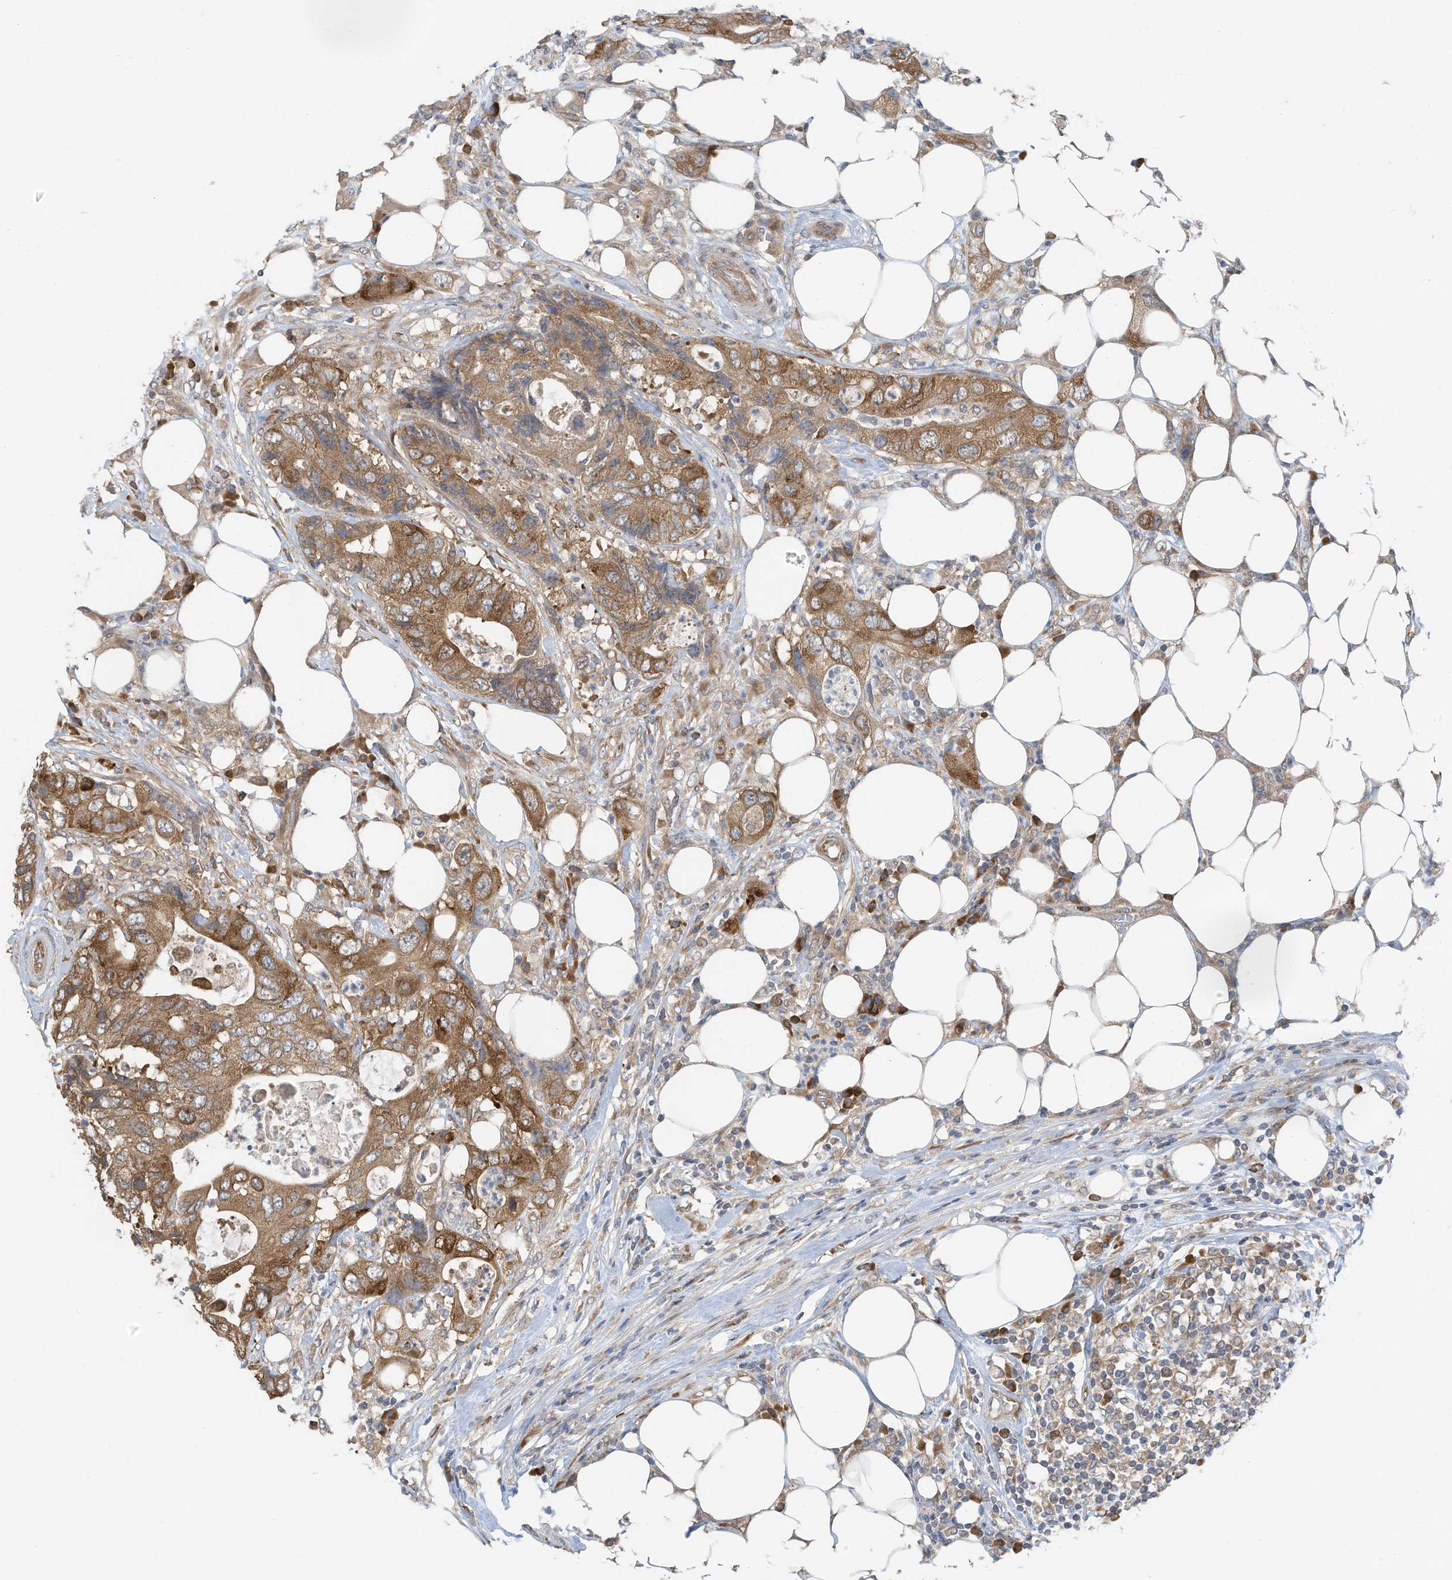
{"staining": {"intensity": "moderate", "quantity": ">75%", "location": "cytoplasmic/membranous"}, "tissue": "colorectal cancer", "cell_type": "Tumor cells", "image_type": "cancer", "snomed": [{"axis": "morphology", "description": "Adenocarcinoma, NOS"}, {"axis": "topography", "description": "Colon"}], "caption": "An image showing moderate cytoplasmic/membranous positivity in approximately >75% of tumor cells in colorectal adenocarcinoma, as visualized by brown immunohistochemical staining.", "gene": "USE1", "patient": {"sex": "male", "age": 71}}